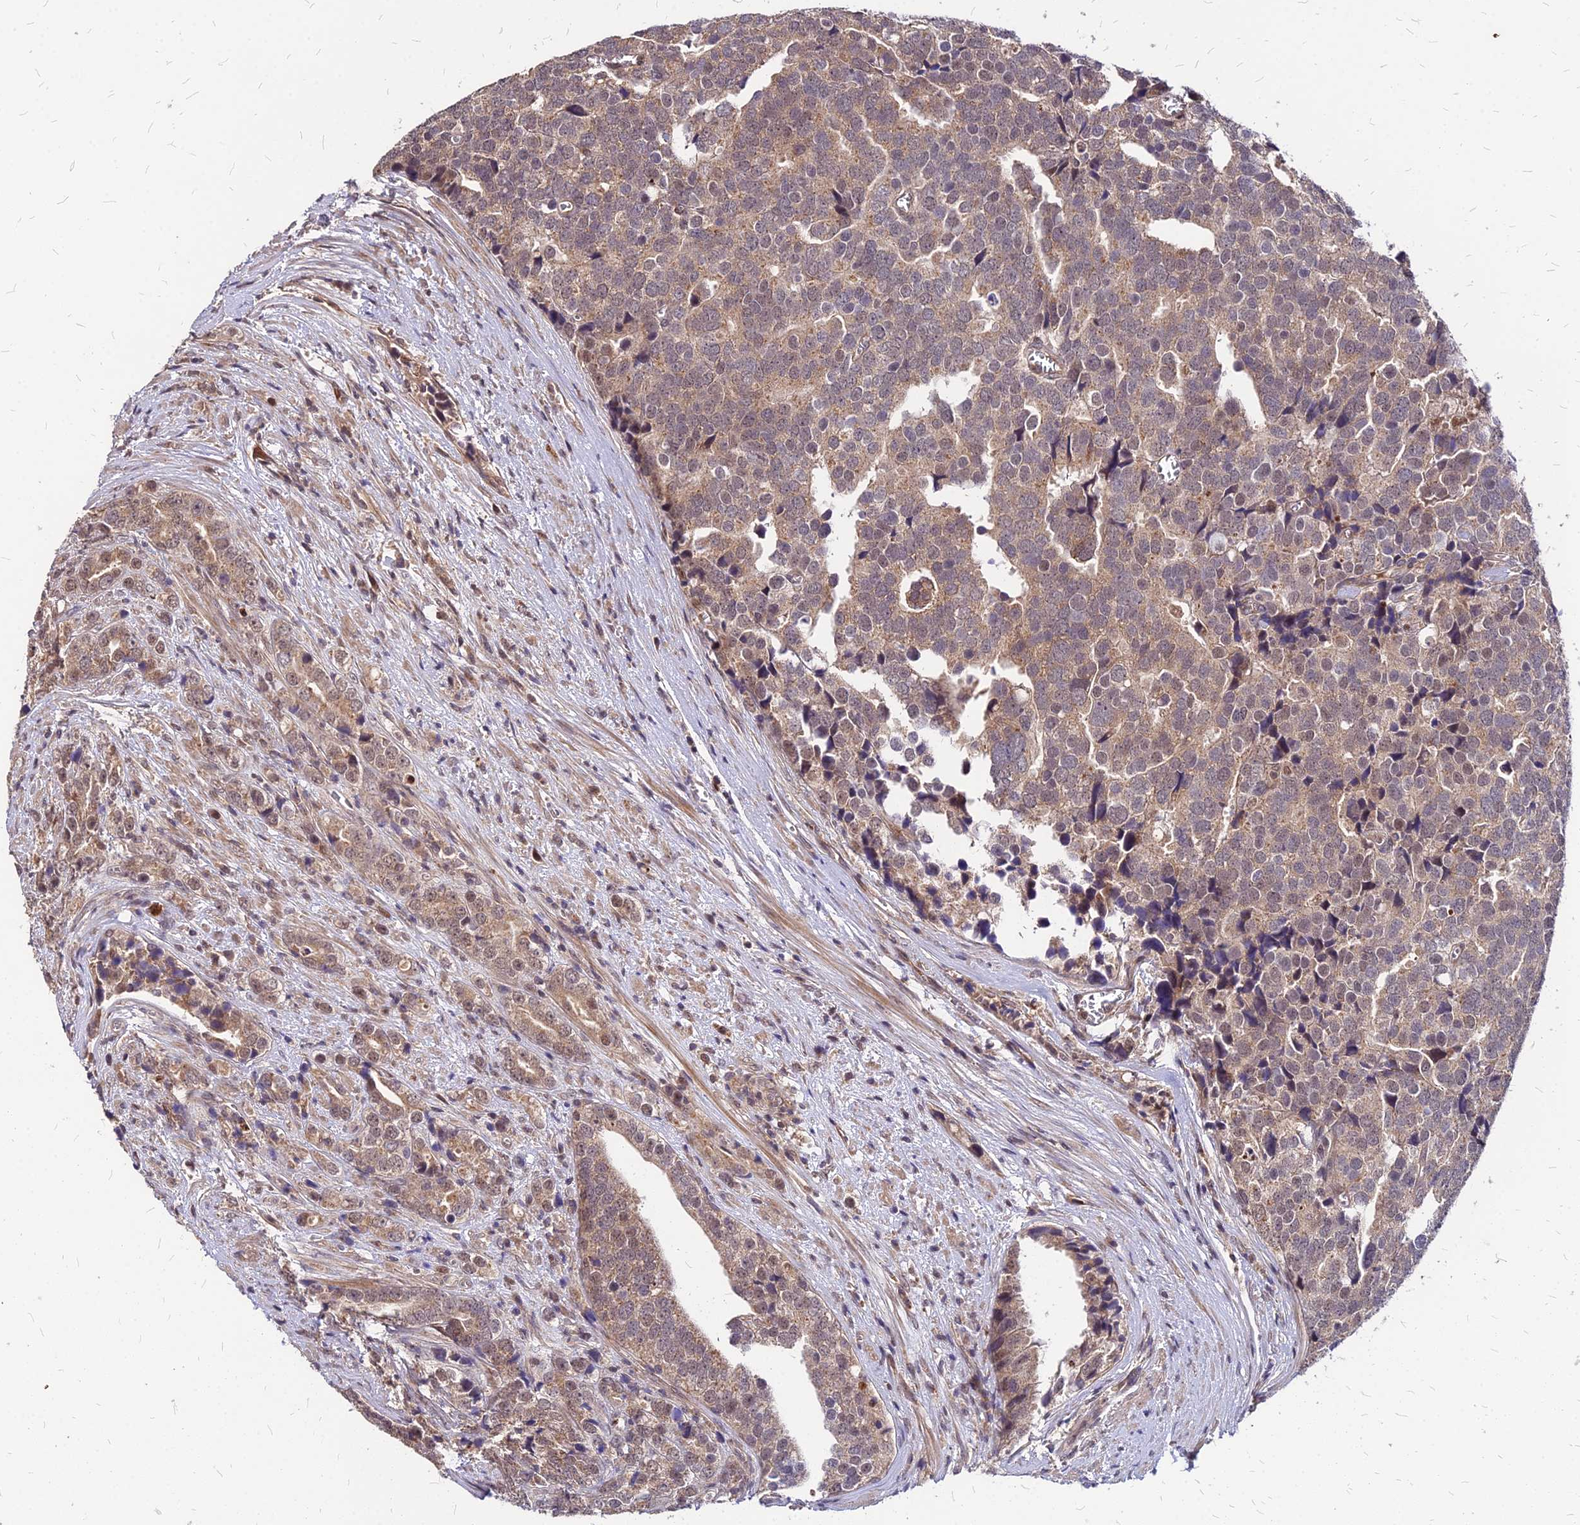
{"staining": {"intensity": "weak", "quantity": ">75%", "location": "cytoplasmic/membranous,nuclear"}, "tissue": "prostate cancer", "cell_type": "Tumor cells", "image_type": "cancer", "snomed": [{"axis": "morphology", "description": "Adenocarcinoma, High grade"}, {"axis": "topography", "description": "Prostate"}], "caption": "Immunohistochemical staining of human high-grade adenocarcinoma (prostate) demonstrates low levels of weak cytoplasmic/membranous and nuclear protein staining in about >75% of tumor cells. (DAB IHC, brown staining for protein, blue staining for nuclei).", "gene": "APBA3", "patient": {"sex": "male", "age": 71}}